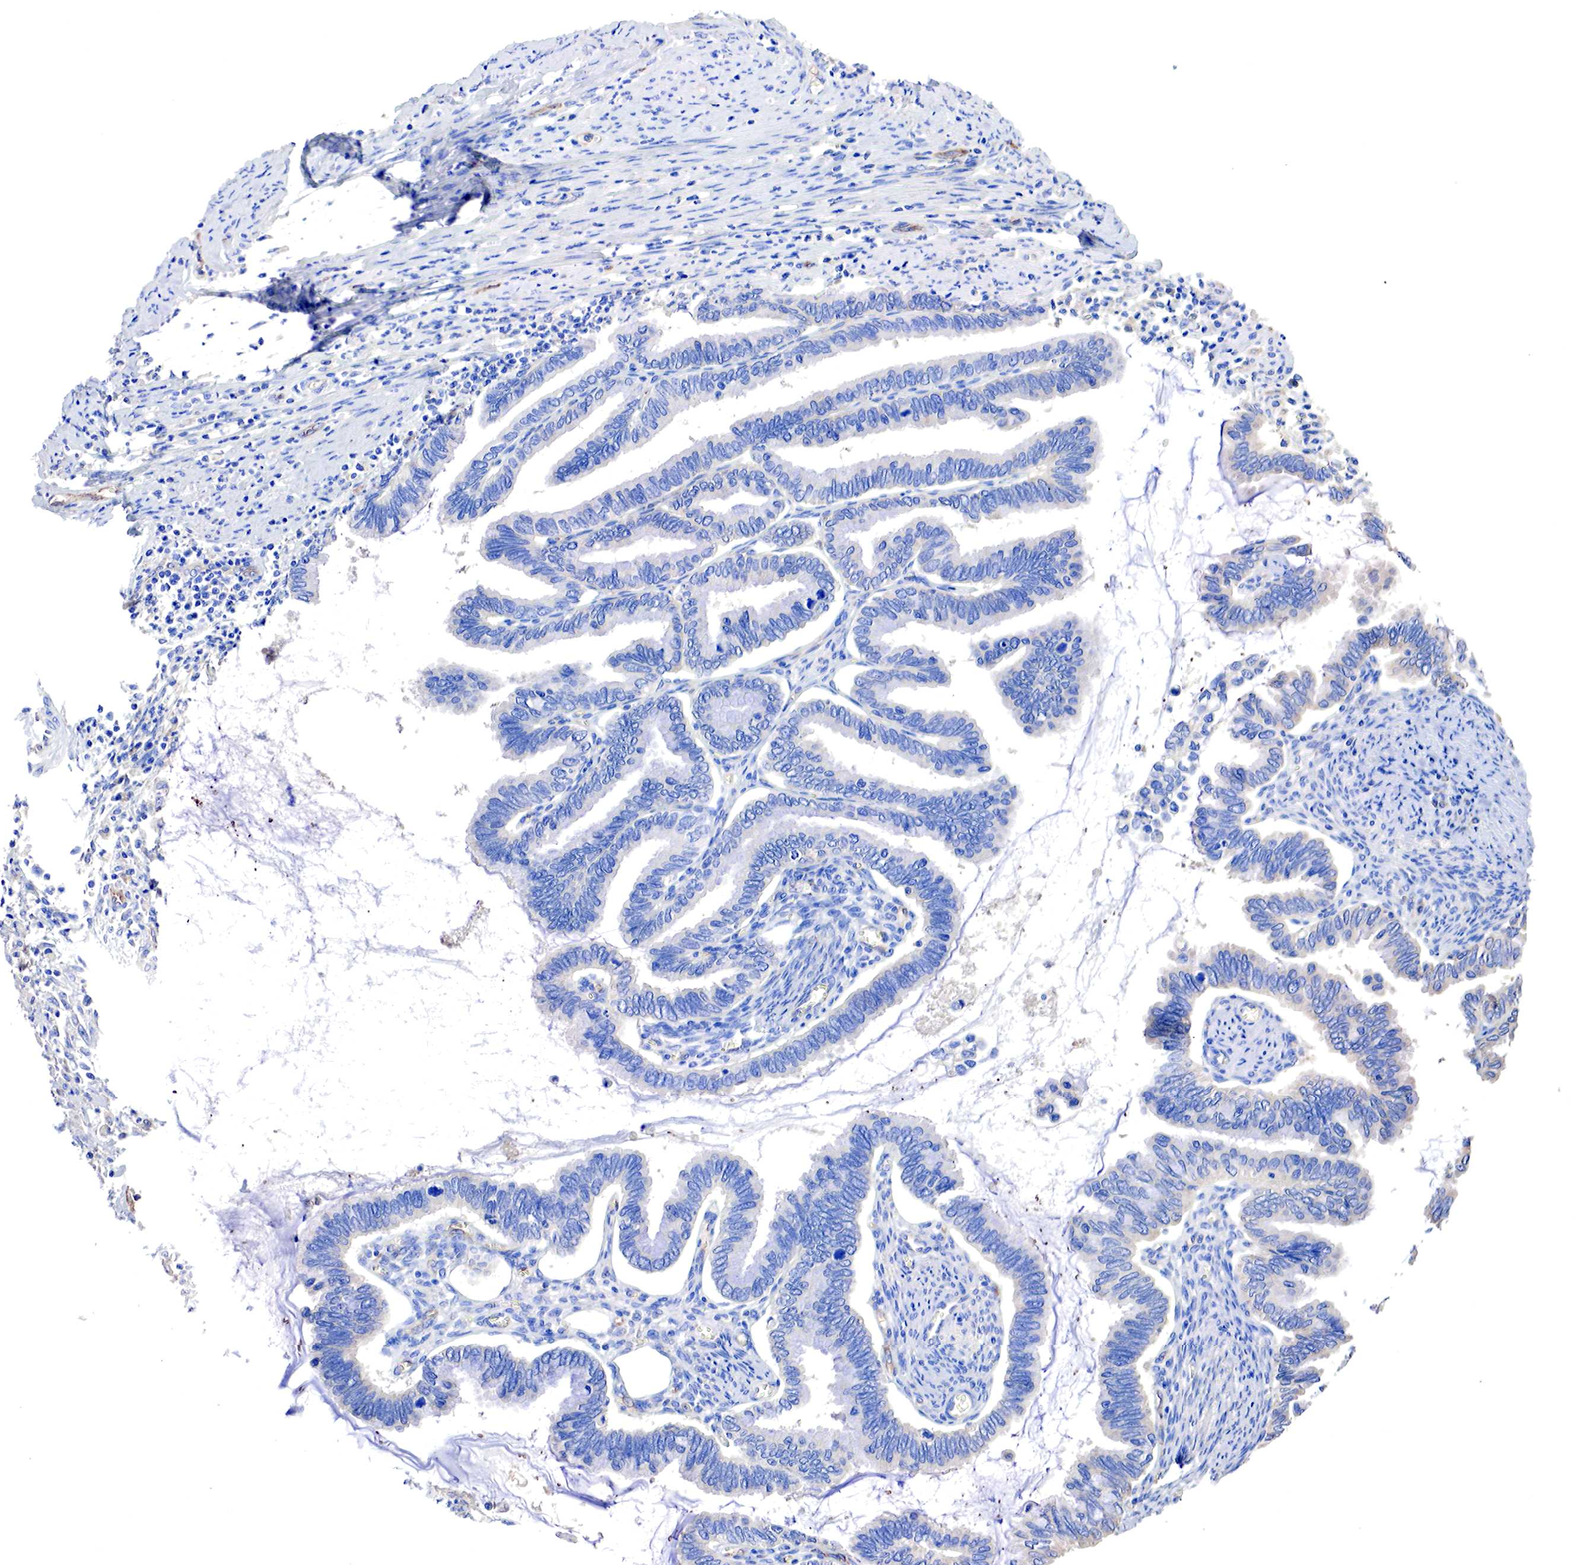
{"staining": {"intensity": "negative", "quantity": "none", "location": "none"}, "tissue": "cervical cancer", "cell_type": "Tumor cells", "image_type": "cancer", "snomed": [{"axis": "morphology", "description": "Adenocarcinoma, NOS"}, {"axis": "topography", "description": "Cervix"}], "caption": "The image shows no significant expression in tumor cells of cervical cancer.", "gene": "RDX", "patient": {"sex": "female", "age": 49}}